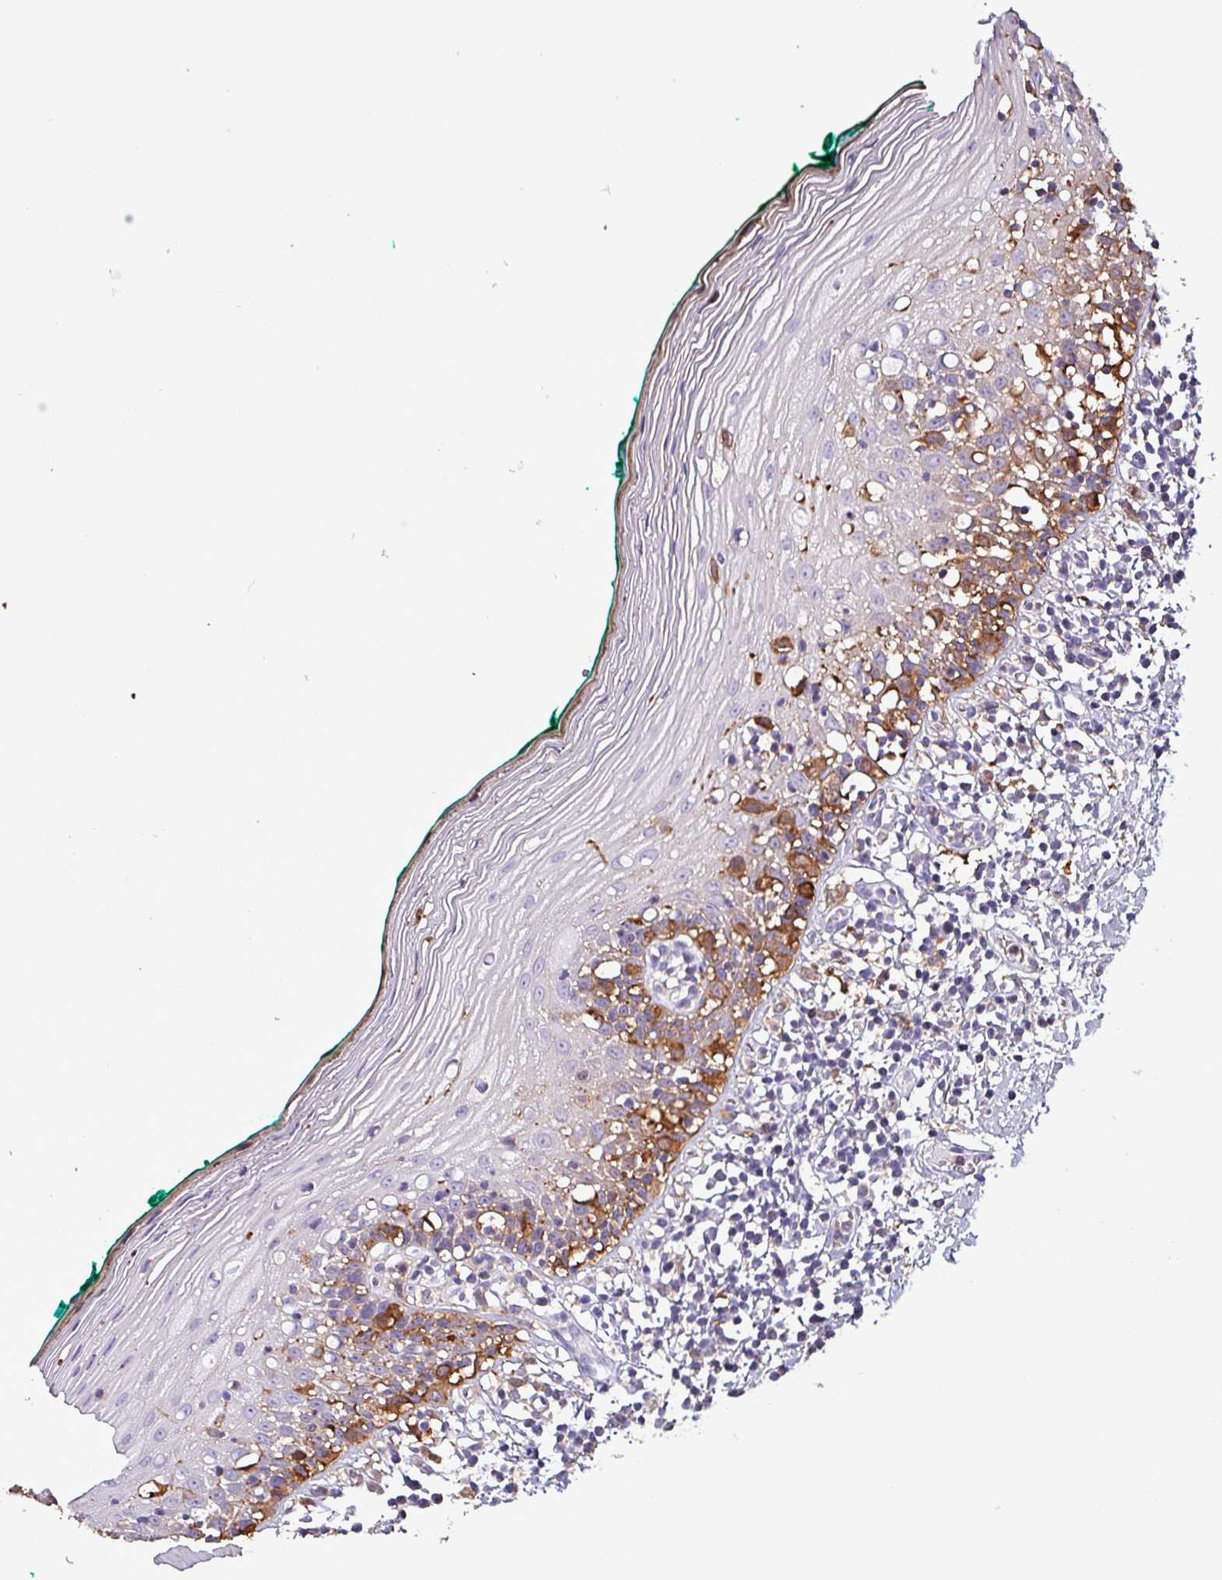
{"staining": {"intensity": "moderate", "quantity": "<25%", "location": "cytoplasmic/membranous"}, "tissue": "oral mucosa", "cell_type": "Squamous epithelial cells", "image_type": "normal", "snomed": [{"axis": "morphology", "description": "Normal tissue, NOS"}, {"axis": "topography", "description": "Oral tissue"}], "caption": "Protein expression analysis of normal human oral mucosa reveals moderate cytoplasmic/membranous positivity in about <25% of squamous epithelial cells. (DAB (3,3'-diaminobenzidine) = brown stain, brightfield microscopy at high magnification).", "gene": "SCIN", "patient": {"sex": "female", "age": 83}}